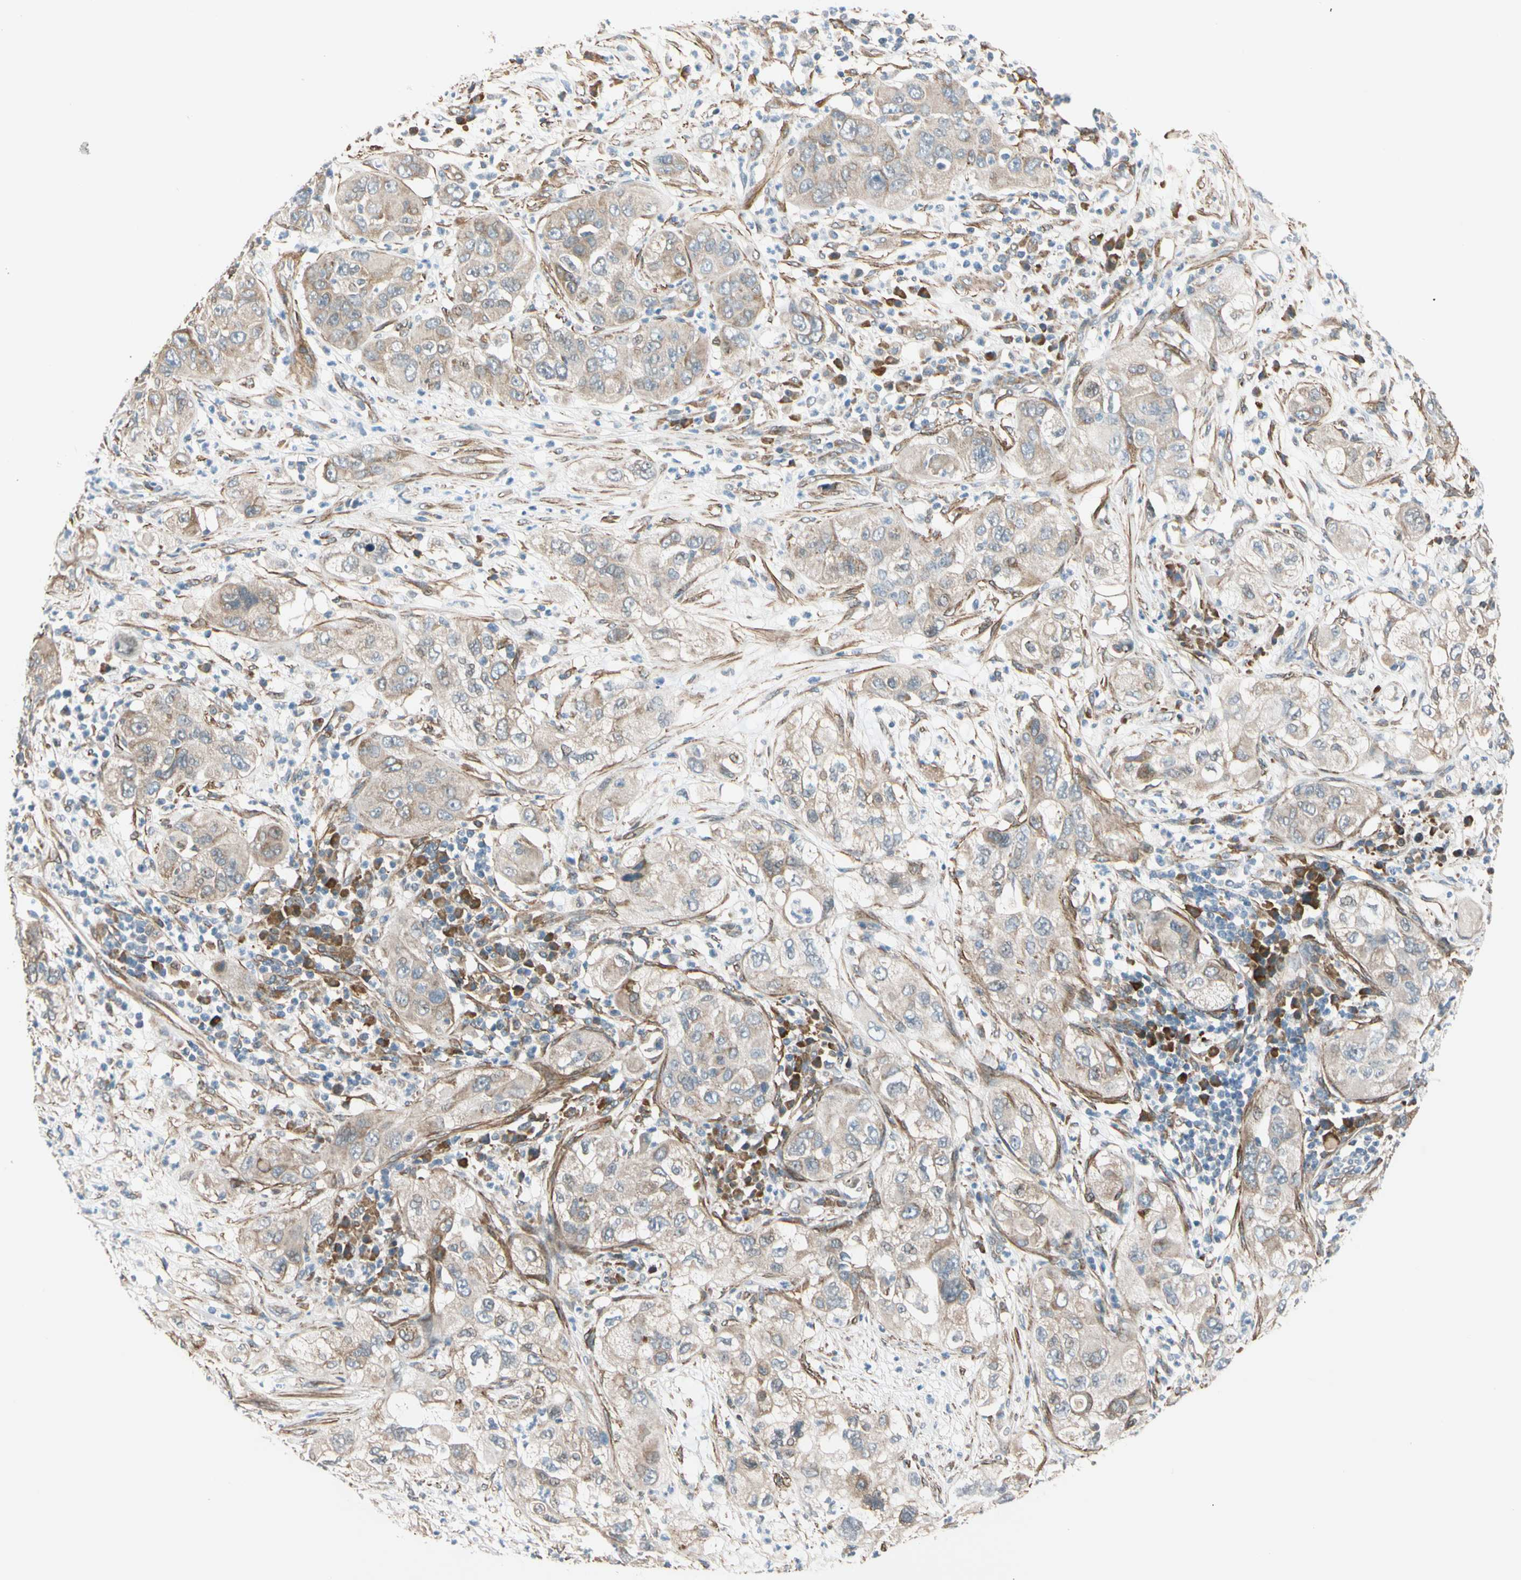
{"staining": {"intensity": "weak", "quantity": ">75%", "location": "cytoplasmic/membranous"}, "tissue": "pancreatic cancer", "cell_type": "Tumor cells", "image_type": "cancer", "snomed": [{"axis": "morphology", "description": "Adenocarcinoma, NOS"}, {"axis": "topography", "description": "Pancreas"}], "caption": "An immunohistochemistry (IHC) image of neoplastic tissue is shown. Protein staining in brown highlights weak cytoplasmic/membranous positivity in adenocarcinoma (pancreatic) within tumor cells. (Brightfield microscopy of DAB IHC at high magnification).", "gene": "LIMK2", "patient": {"sex": "female", "age": 78}}